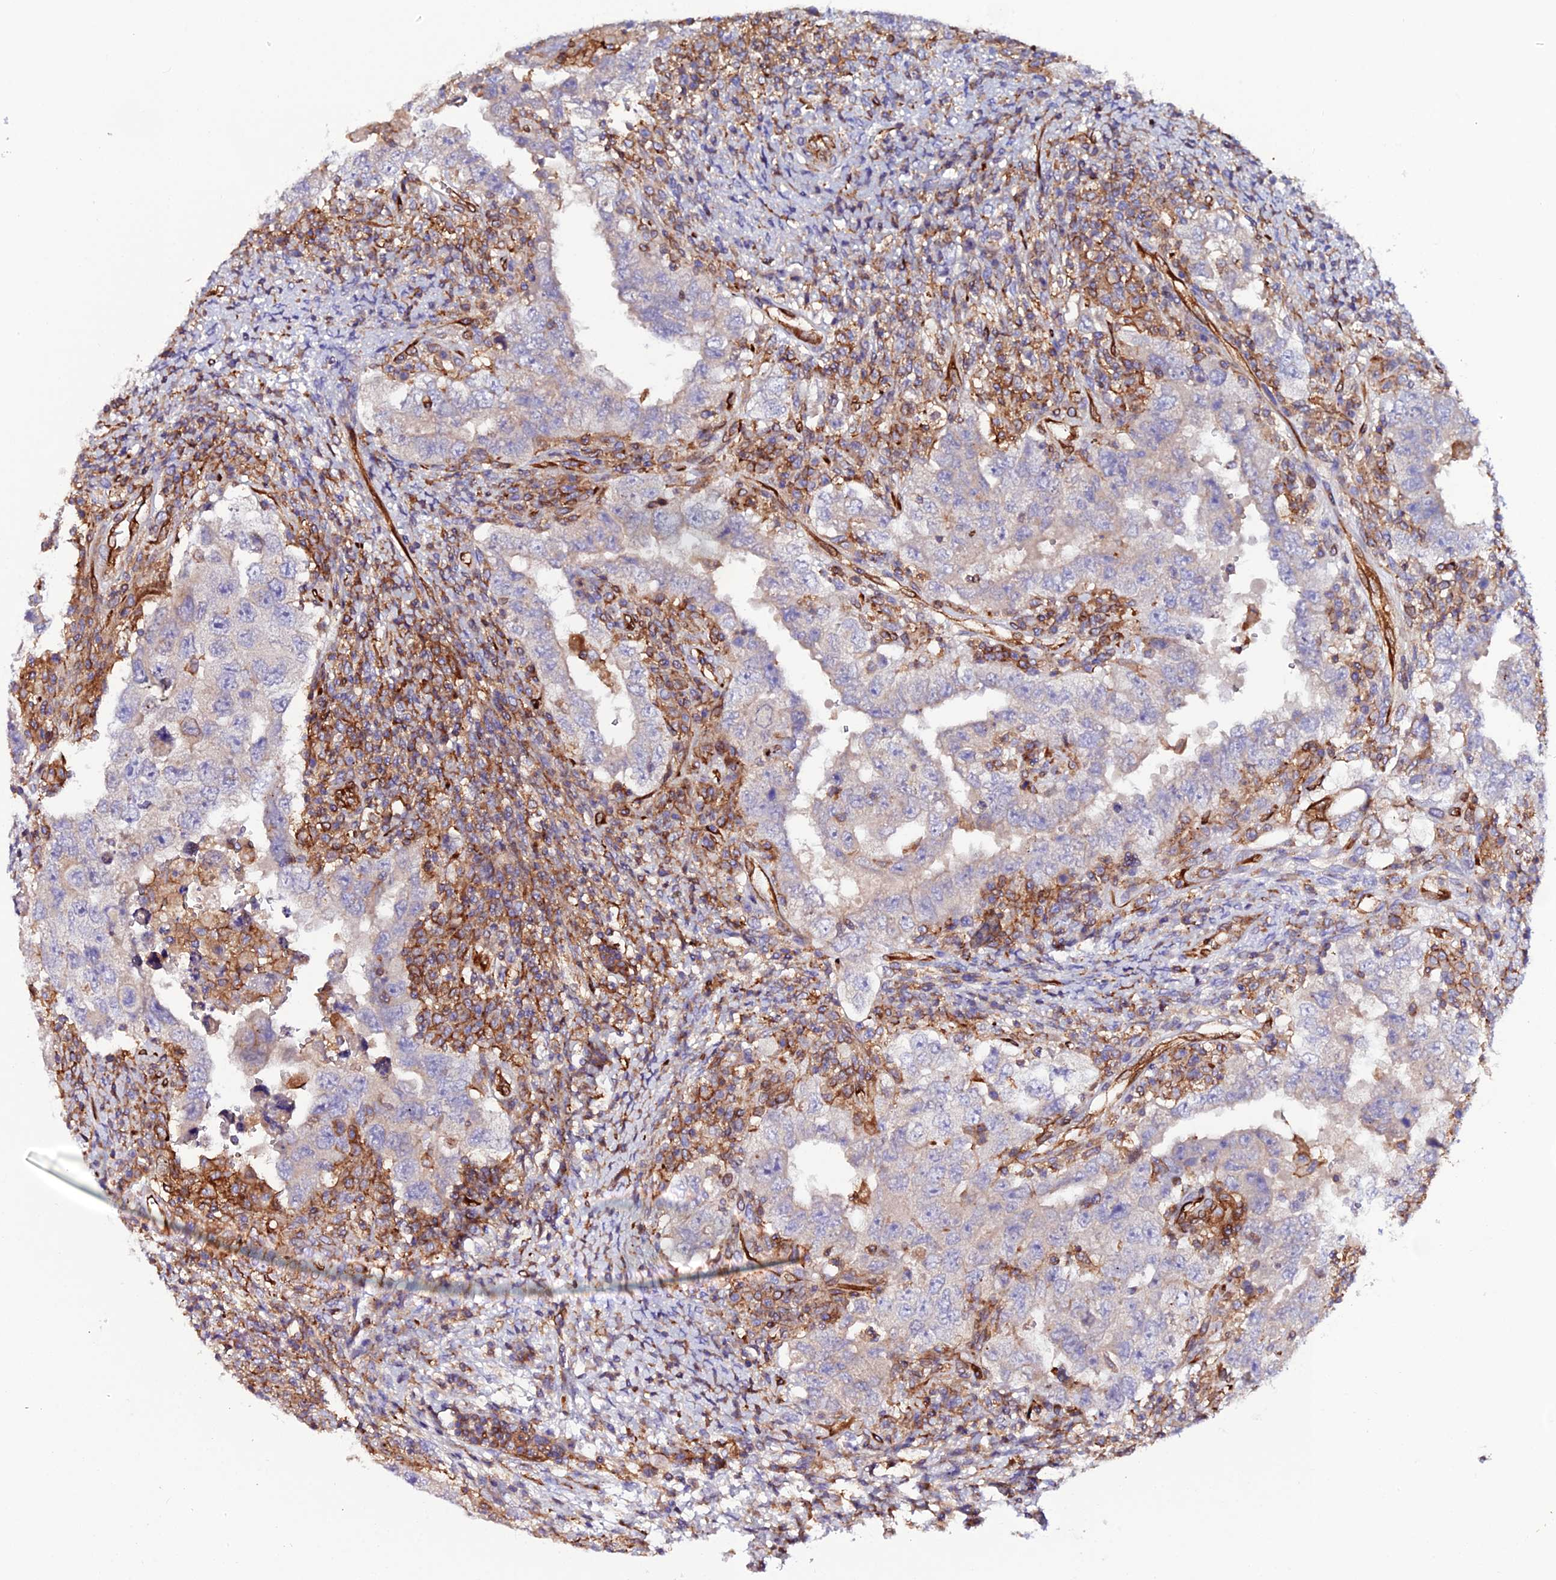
{"staining": {"intensity": "negative", "quantity": "none", "location": "none"}, "tissue": "testis cancer", "cell_type": "Tumor cells", "image_type": "cancer", "snomed": [{"axis": "morphology", "description": "Carcinoma, Embryonal, NOS"}, {"axis": "topography", "description": "Testis"}], "caption": "Tumor cells show no significant protein positivity in testis embryonal carcinoma.", "gene": "TRPV2", "patient": {"sex": "male", "age": 26}}